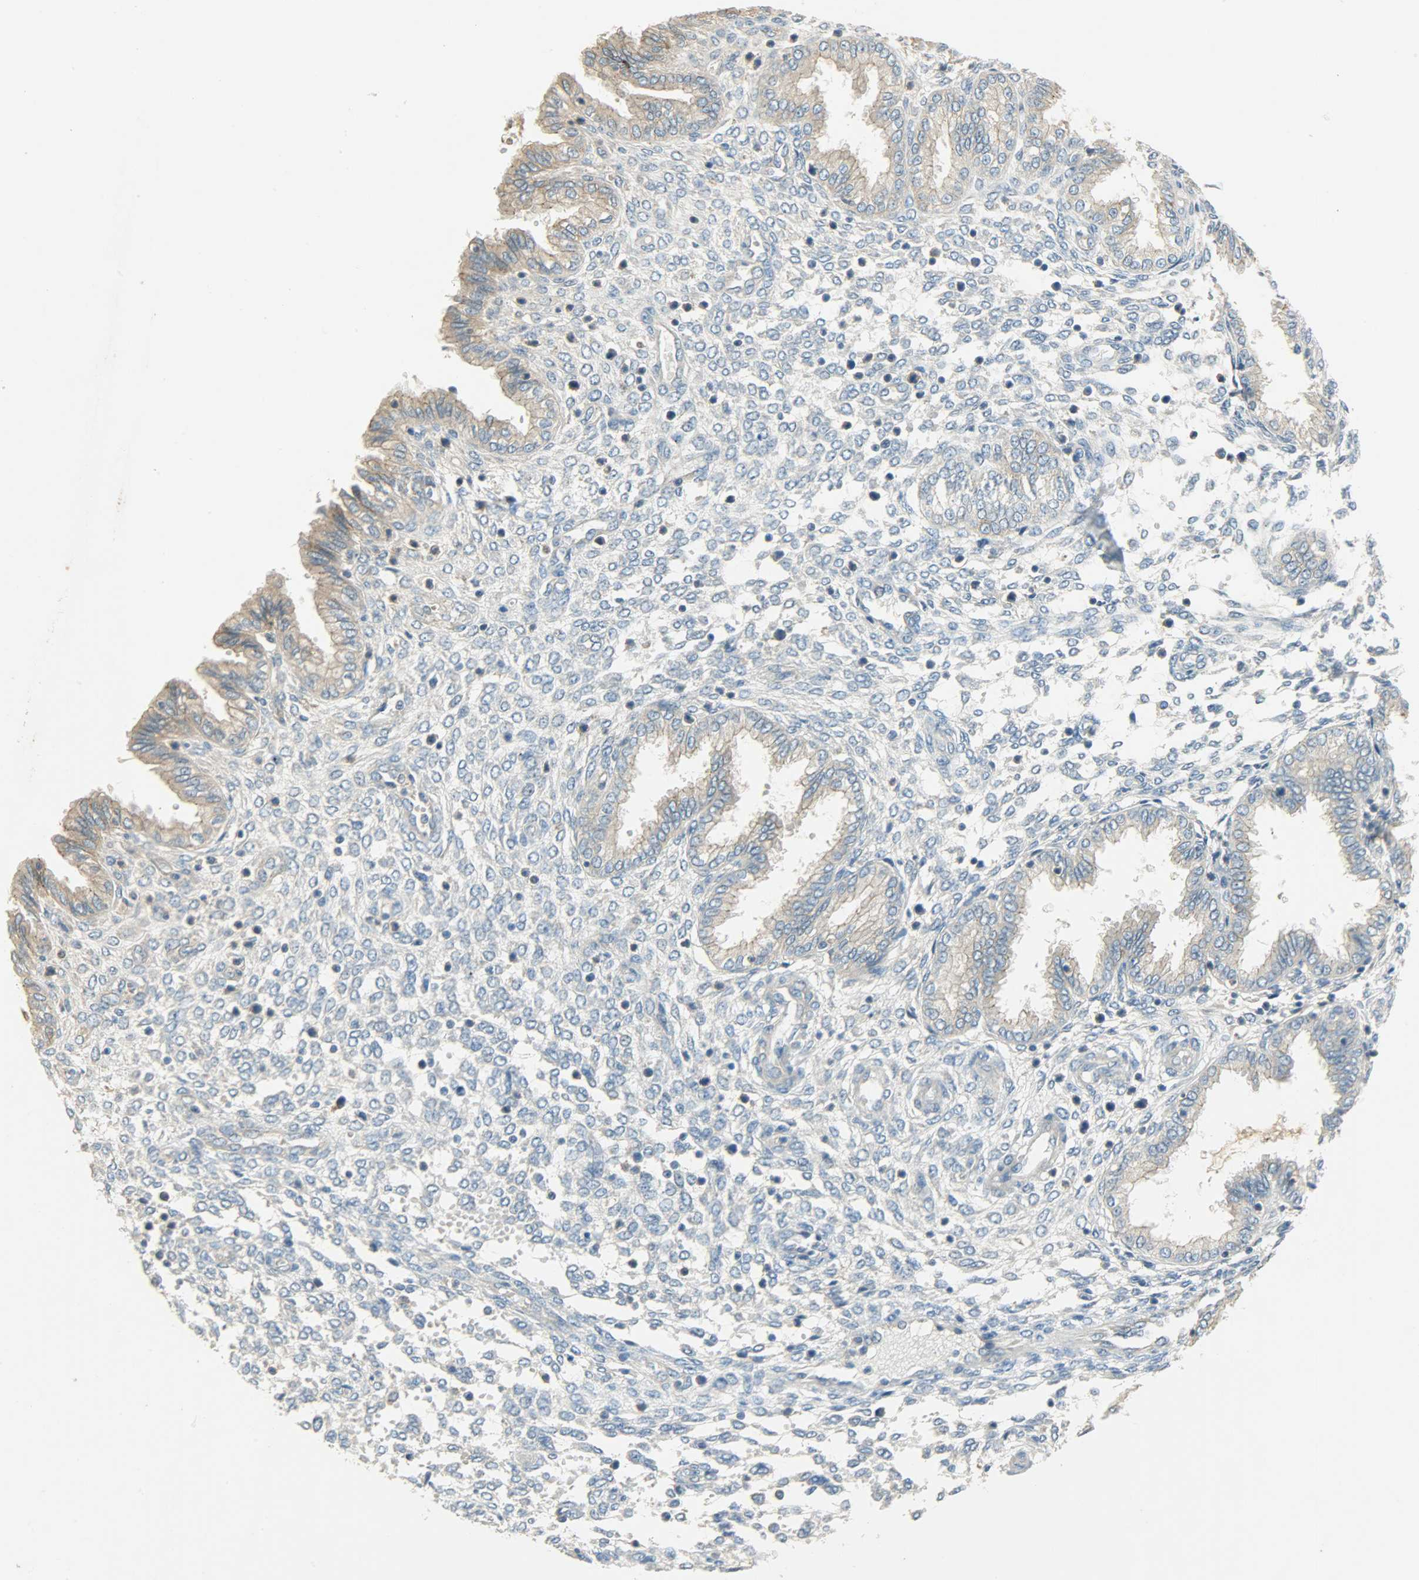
{"staining": {"intensity": "negative", "quantity": "none", "location": "none"}, "tissue": "endometrium", "cell_type": "Cells in endometrial stroma", "image_type": "normal", "snomed": [{"axis": "morphology", "description": "Normal tissue, NOS"}, {"axis": "topography", "description": "Endometrium"}], "caption": "High power microscopy micrograph of an IHC image of benign endometrium, revealing no significant expression in cells in endometrial stroma.", "gene": "DSG2", "patient": {"sex": "female", "age": 33}}